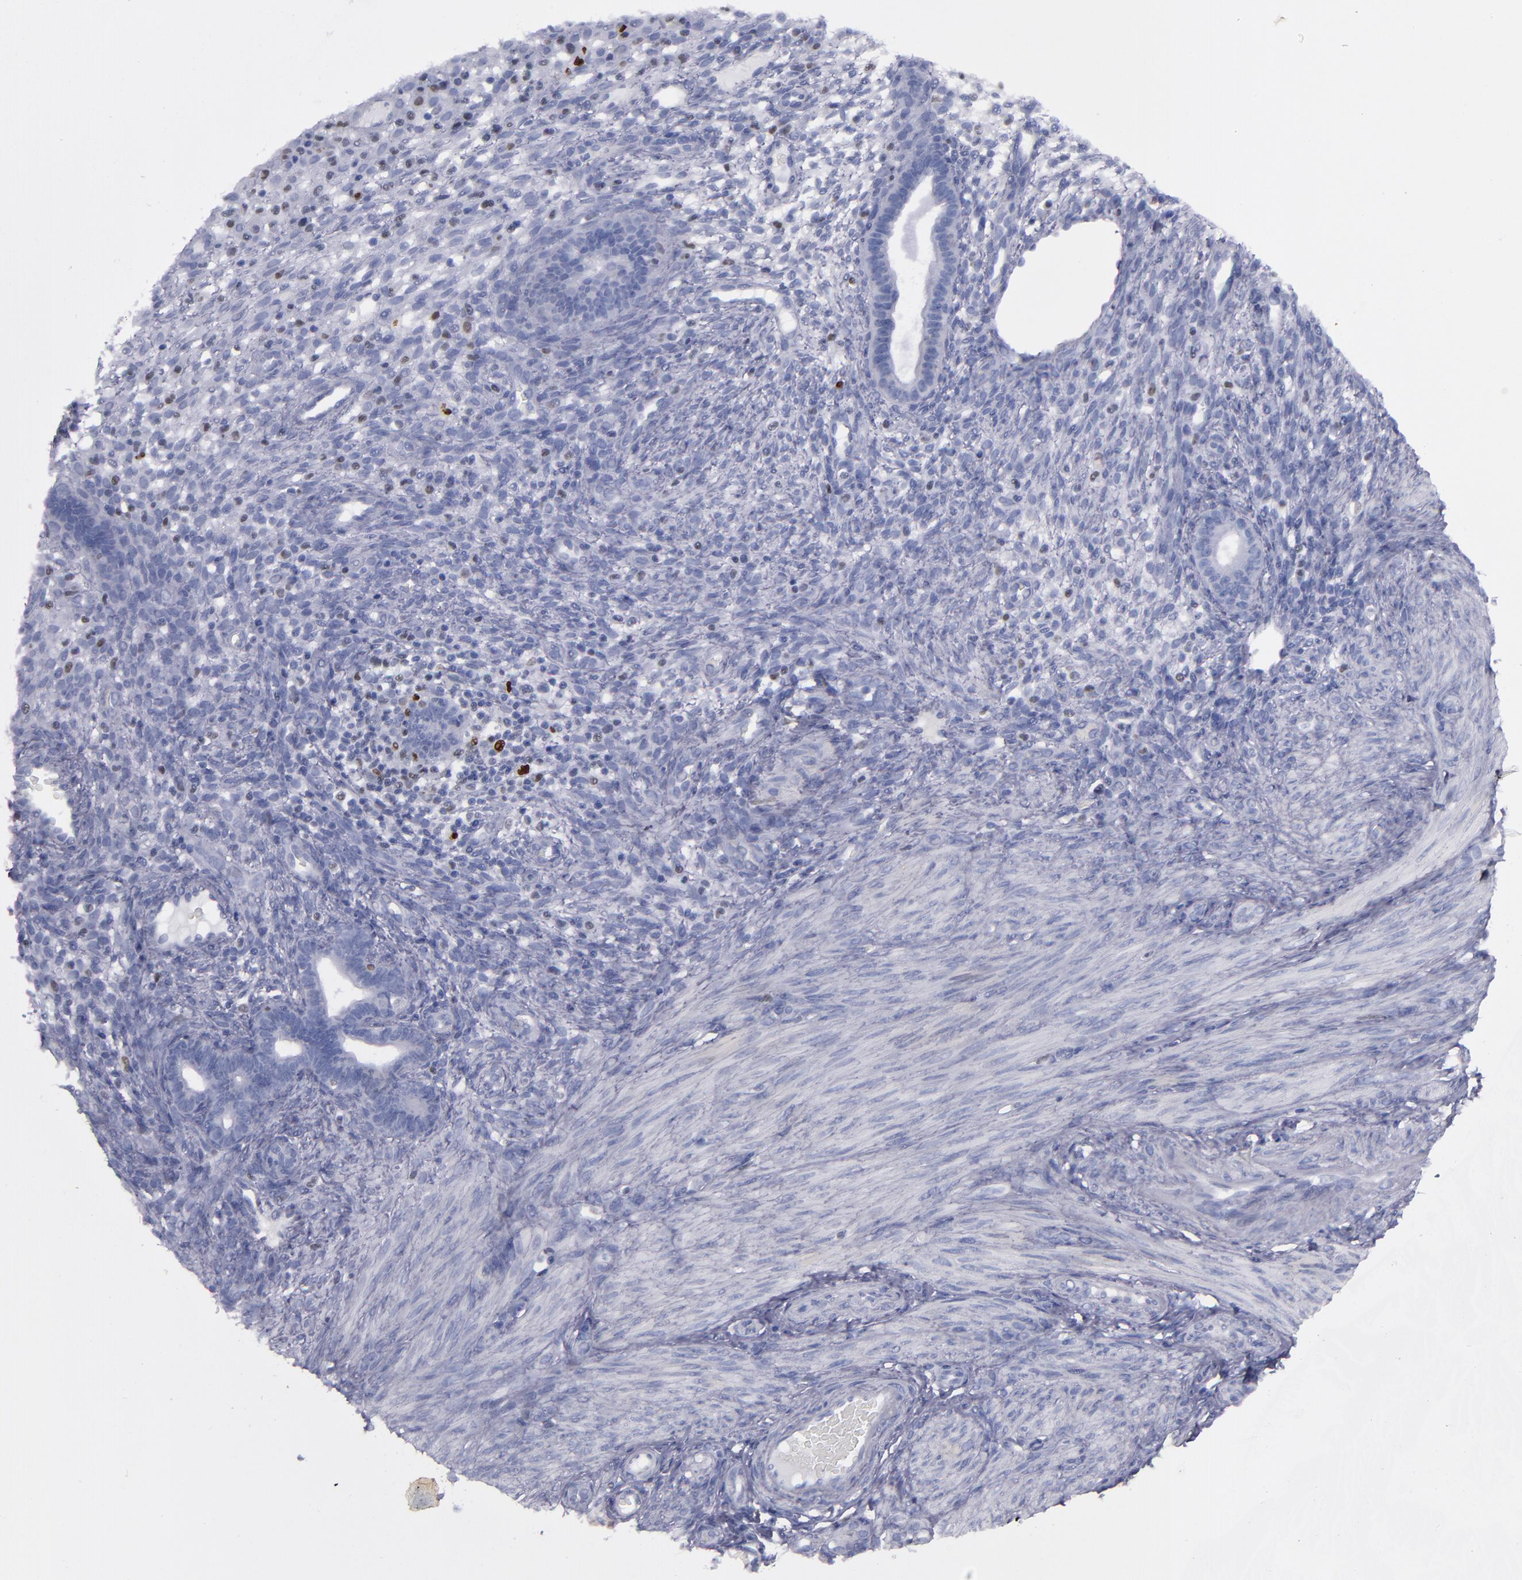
{"staining": {"intensity": "negative", "quantity": "none", "location": "none"}, "tissue": "endometrium", "cell_type": "Cells in endometrial stroma", "image_type": "normal", "snomed": [{"axis": "morphology", "description": "Normal tissue, NOS"}, {"axis": "topography", "description": "Endometrium"}], "caption": "A micrograph of human endometrium is negative for staining in cells in endometrial stroma. Nuclei are stained in blue.", "gene": "IRF8", "patient": {"sex": "female", "age": 72}}